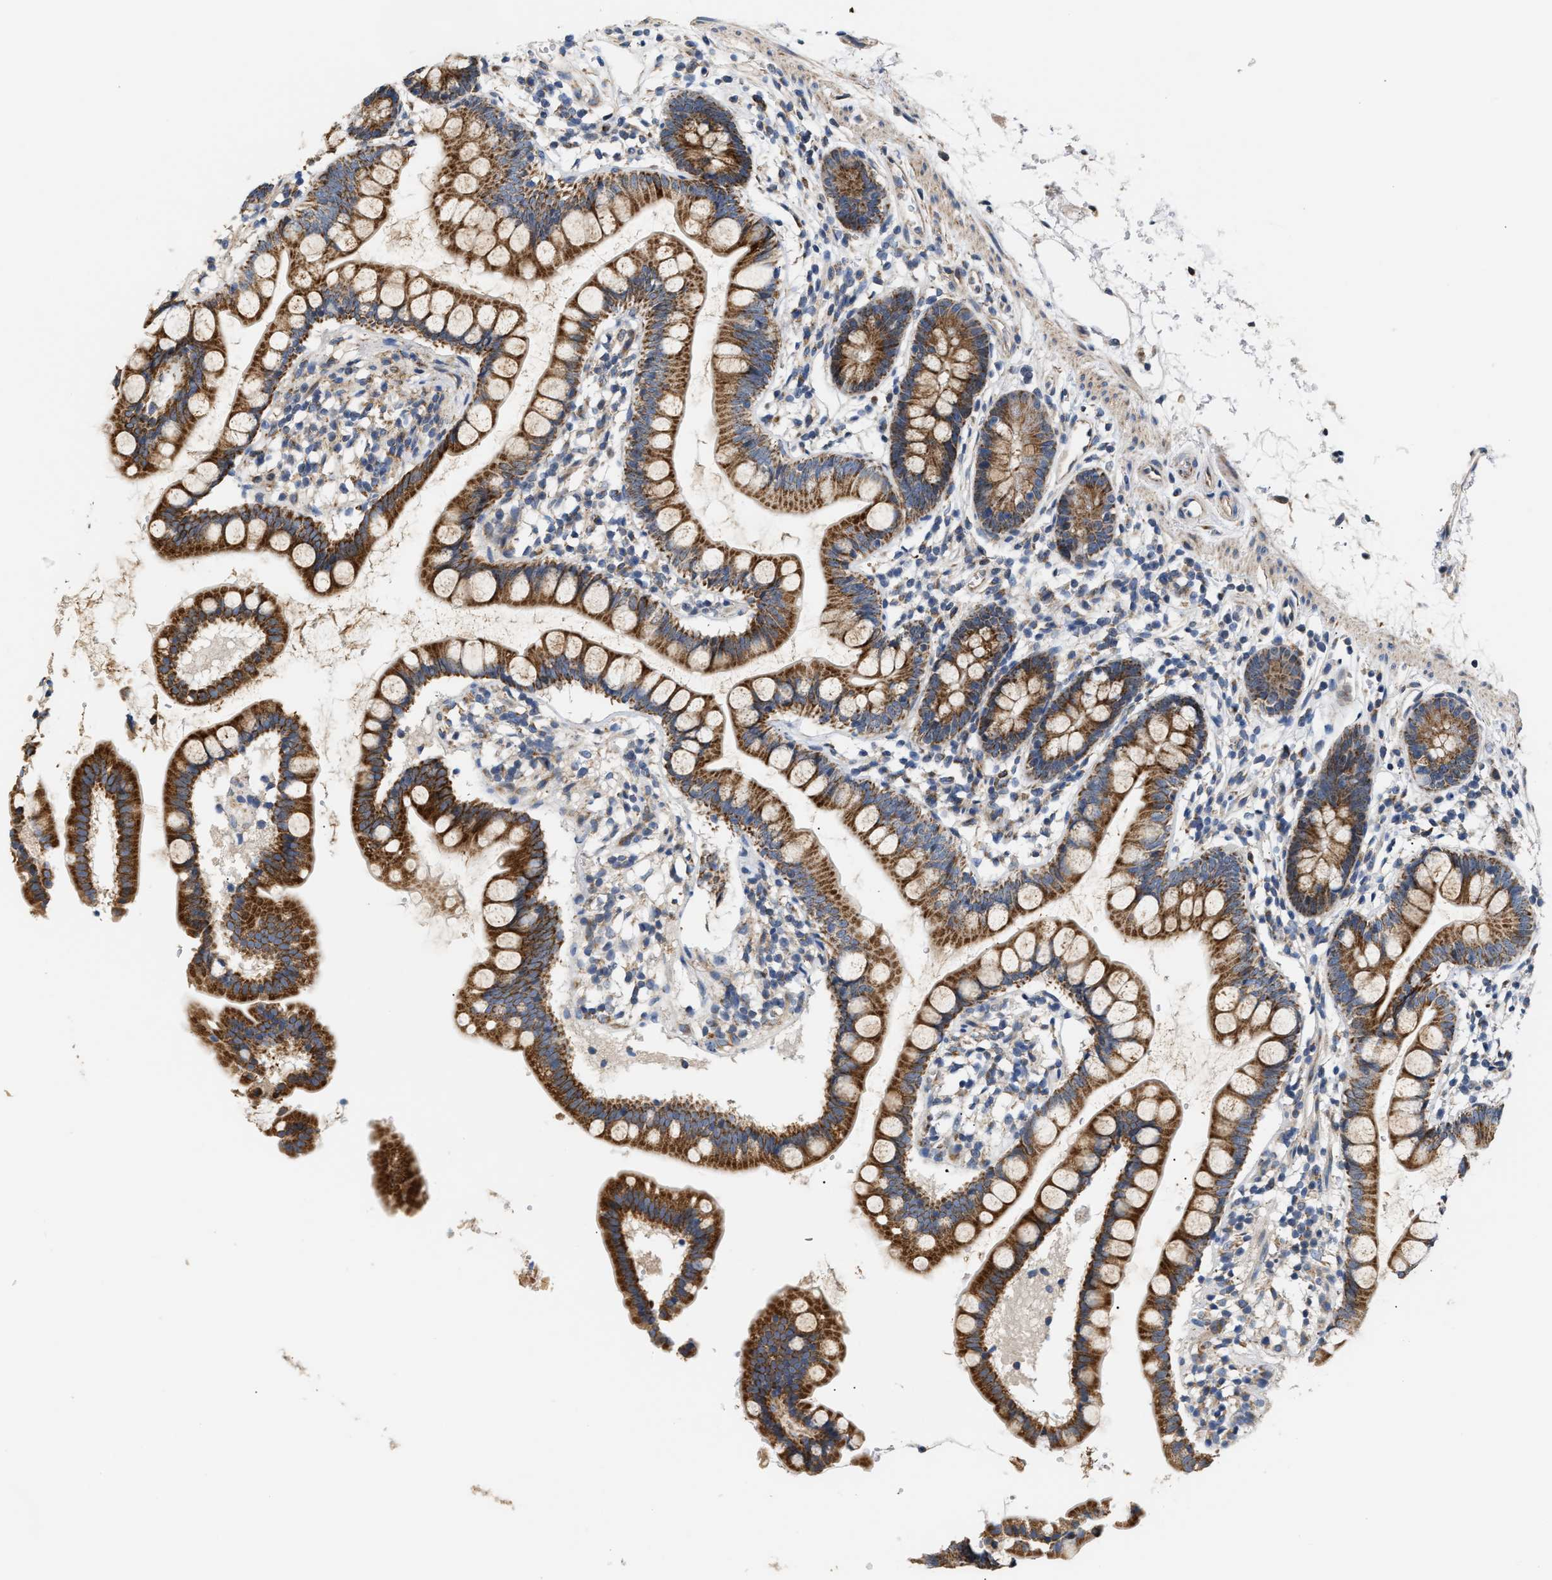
{"staining": {"intensity": "strong", "quantity": ">75%", "location": "cytoplasmic/membranous"}, "tissue": "small intestine", "cell_type": "Glandular cells", "image_type": "normal", "snomed": [{"axis": "morphology", "description": "Normal tissue, NOS"}, {"axis": "topography", "description": "Small intestine"}], "caption": "Protein analysis of normal small intestine exhibits strong cytoplasmic/membranous staining in about >75% of glandular cells.", "gene": "TMEM168", "patient": {"sex": "female", "age": 84}}